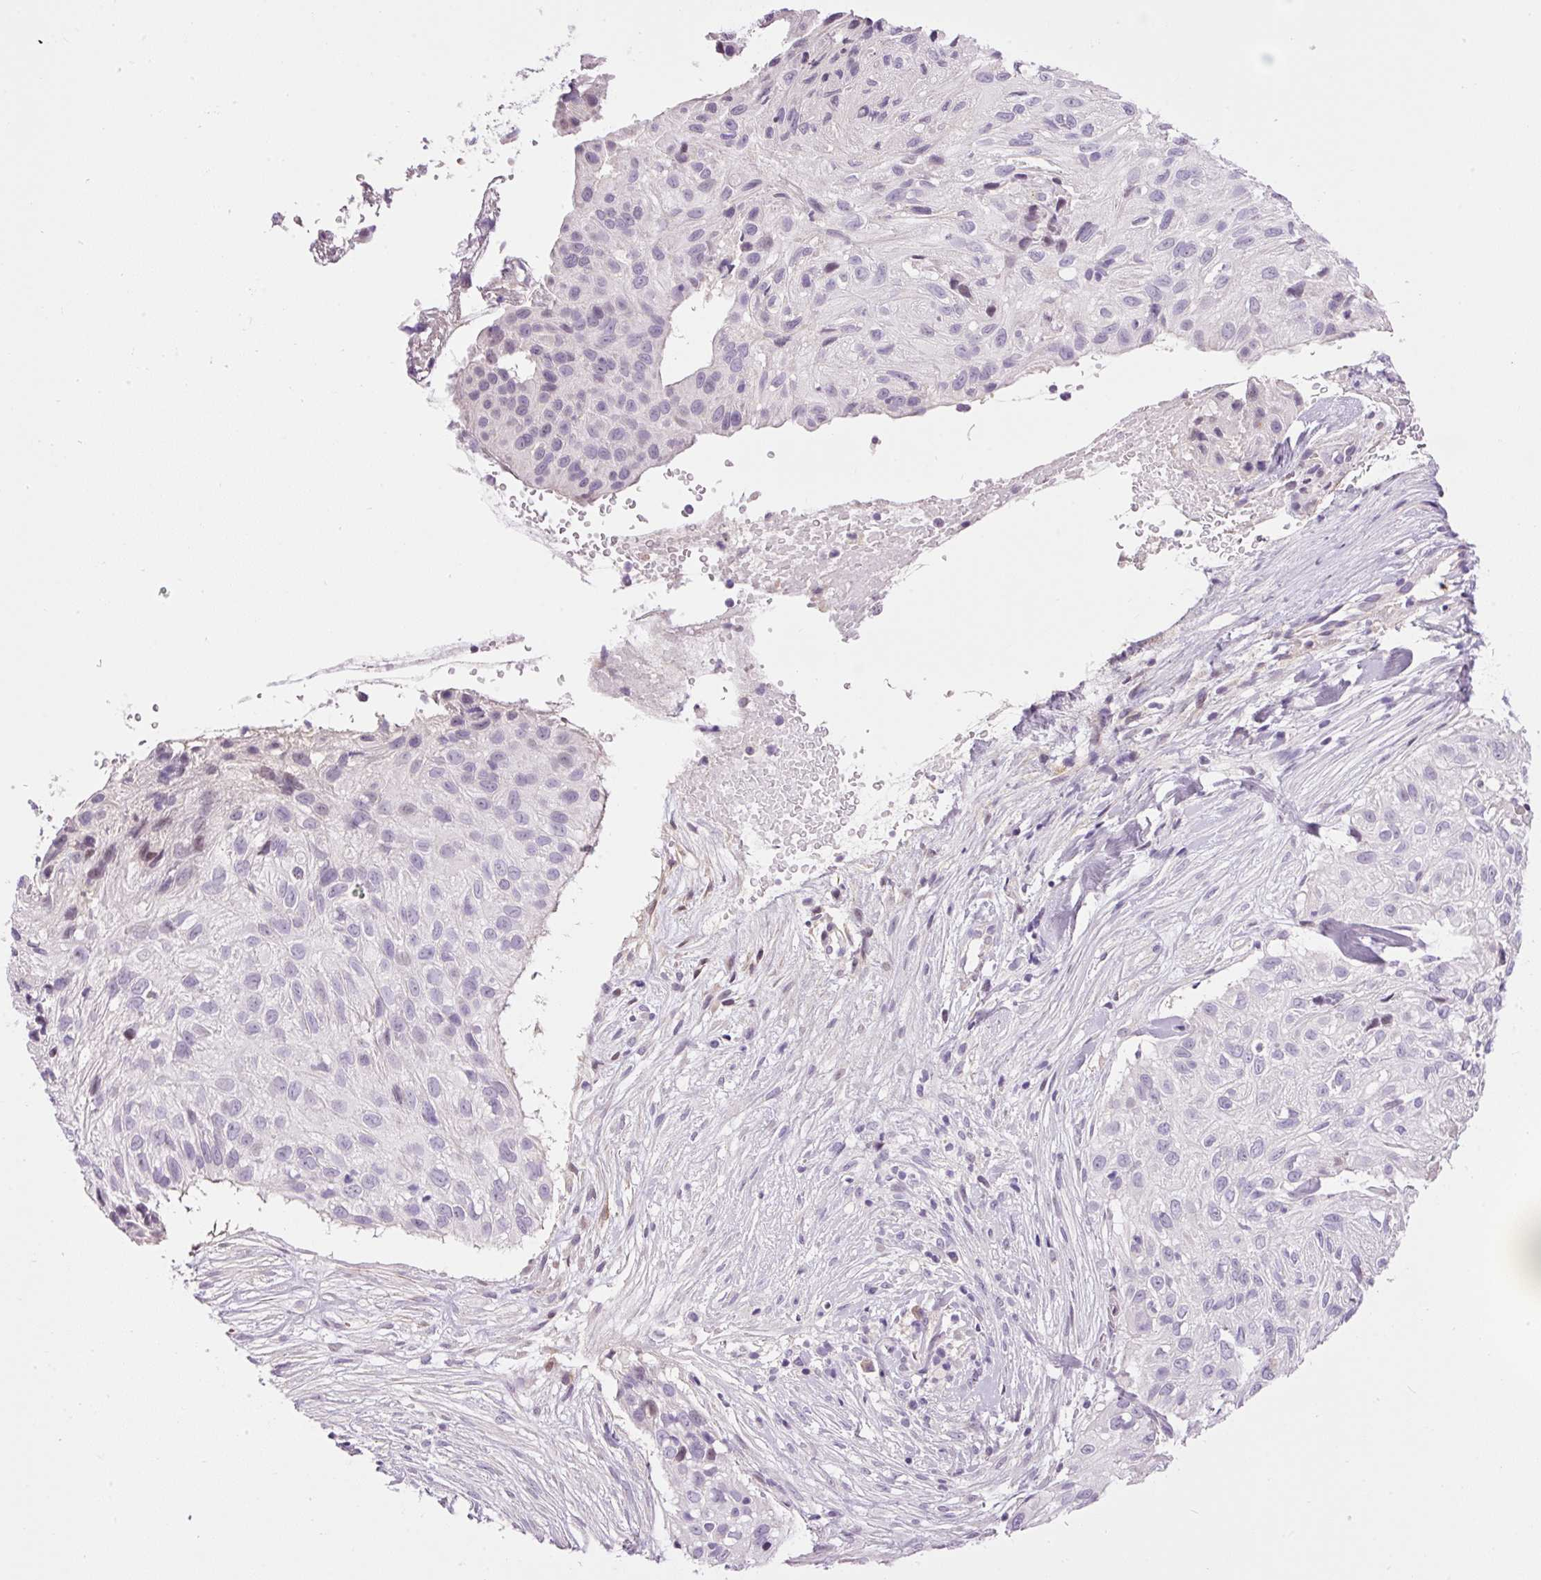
{"staining": {"intensity": "negative", "quantity": "none", "location": "none"}, "tissue": "skin cancer", "cell_type": "Tumor cells", "image_type": "cancer", "snomed": [{"axis": "morphology", "description": "Squamous cell carcinoma, NOS"}, {"axis": "topography", "description": "Skin"}], "caption": "Squamous cell carcinoma (skin) was stained to show a protein in brown. There is no significant staining in tumor cells.", "gene": "HNF1A", "patient": {"sex": "male", "age": 82}}